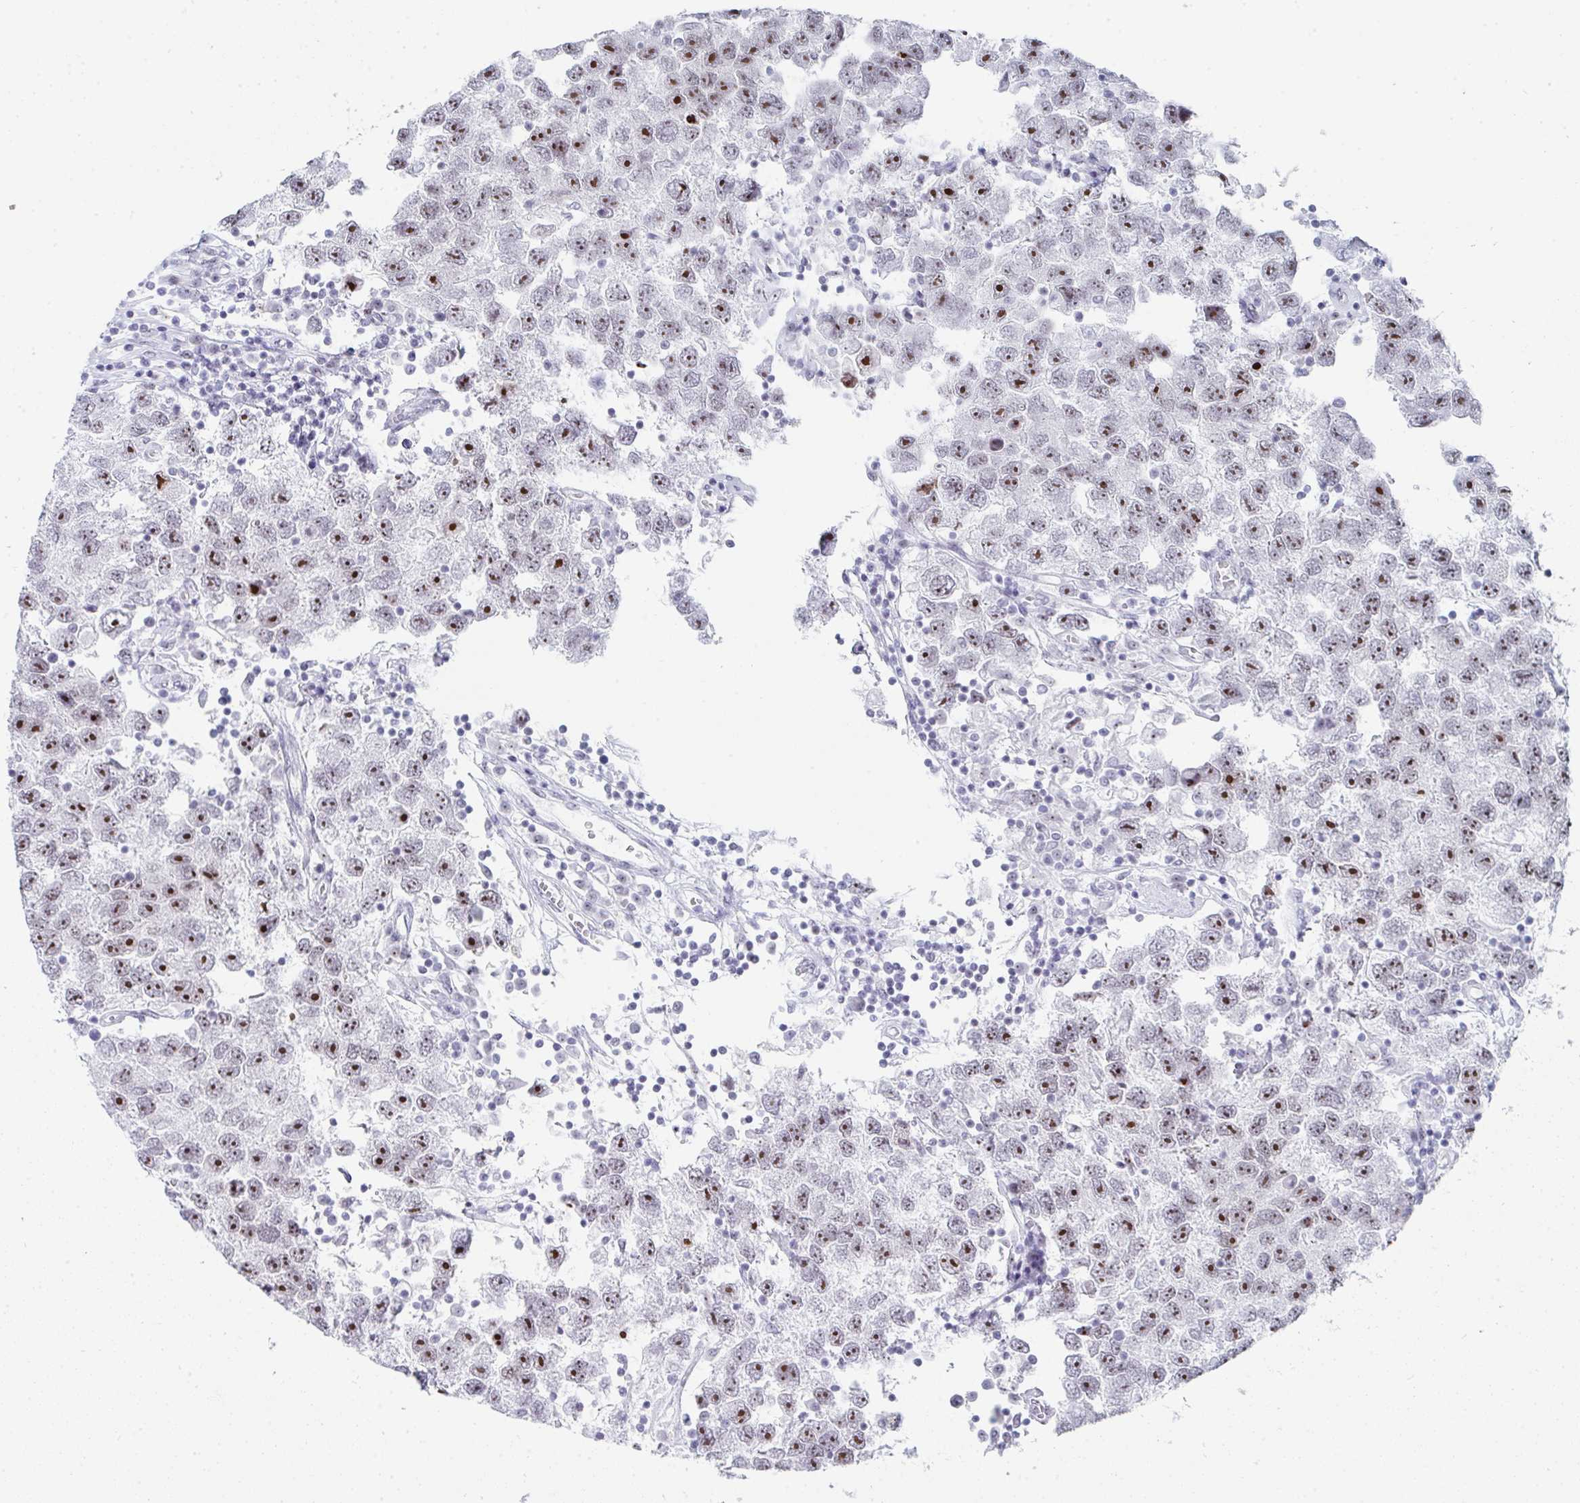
{"staining": {"intensity": "strong", "quantity": ">75%", "location": "nuclear"}, "tissue": "testis cancer", "cell_type": "Tumor cells", "image_type": "cancer", "snomed": [{"axis": "morphology", "description": "Seminoma, NOS"}, {"axis": "topography", "description": "Testis"}], "caption": "Strong nuclear positivity is present in about >75% of tumor cells in seminoma (testis).", "gene": "NOP10", "patient": {"sex": "male", "age": 26}}